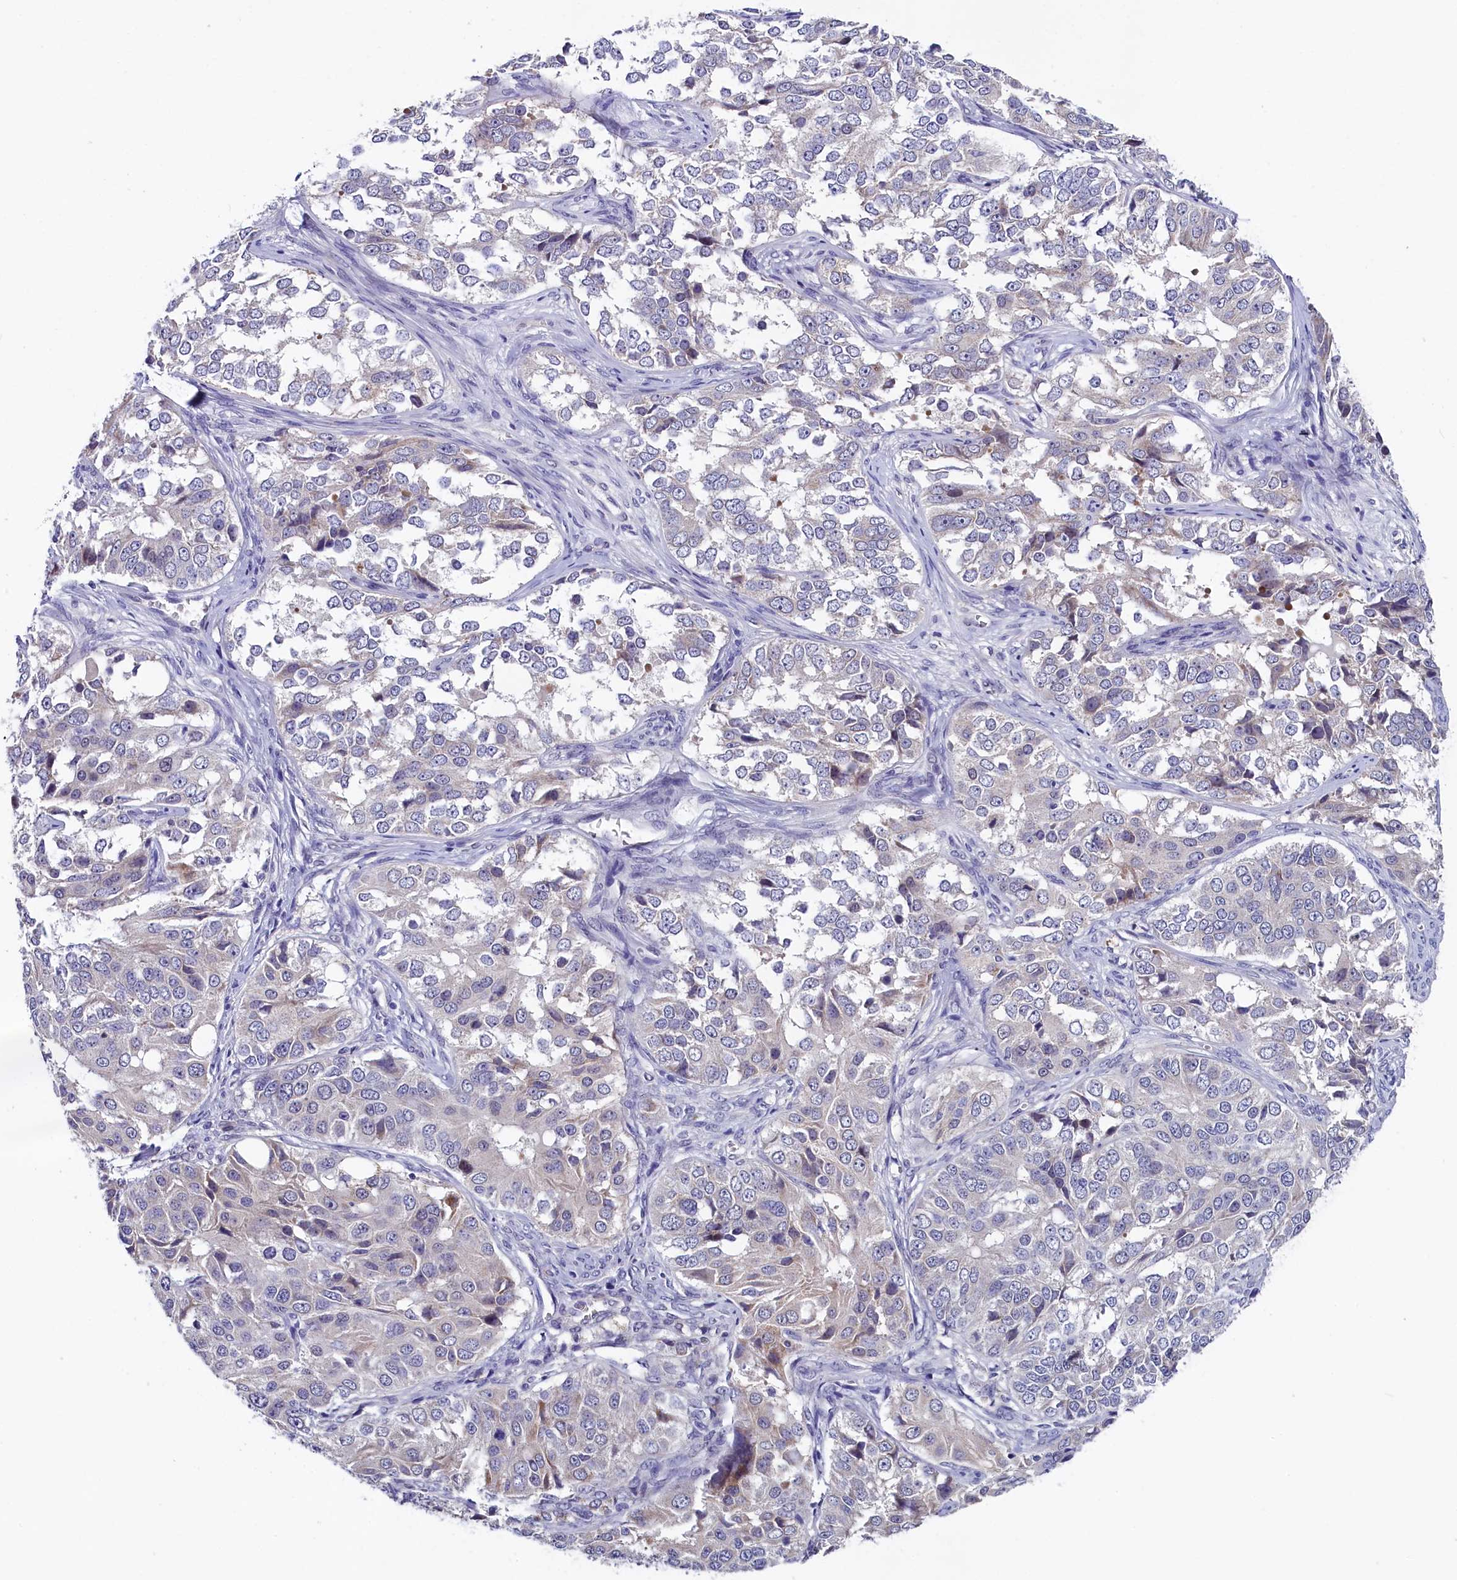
{"staining": {"intensity": "negative", "quantity": "none", "location": "none"}, "tissue": "ovarian cancer", "cell_type": "Tumor cells", "image_type": "cancer", "snomed": [{"axis": "morphology", "description": "Carcinoma, endometroid"}, {"axis": "topography", "description": "Ovary"}], "caption": "Immunohistochemistry of human ovarian cancer reveals no staining in tumor cells. (DAB immunohistochemistry (IHC) visualized using brightfield microscopy, high magnification).", "gene": "SLC39A6", "patient": {"sex": "female", "age": 51}}